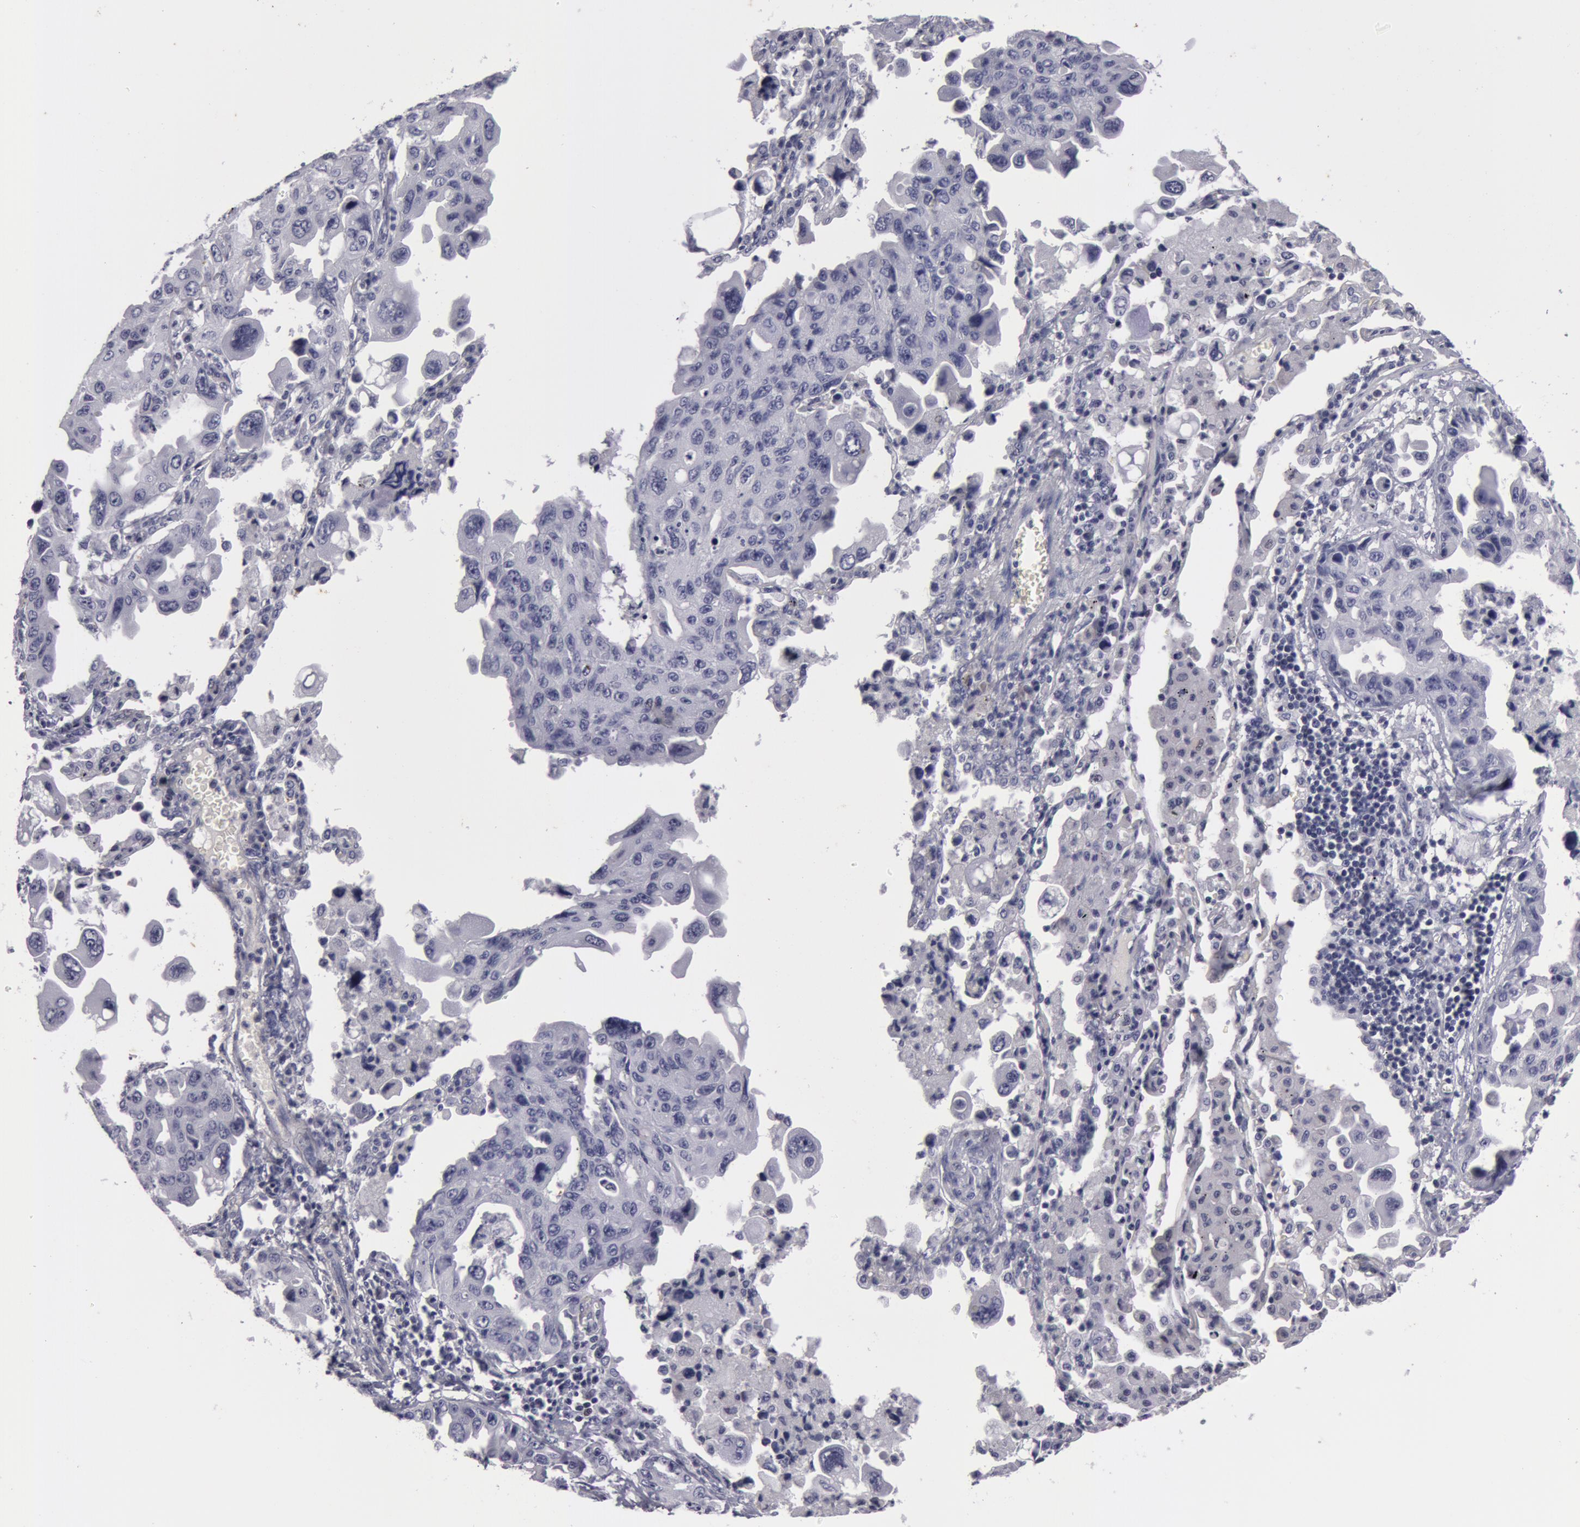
{"staining": {"intensity": "negative", "quantity": "none", "location": "none"}, "tissue": "lung cancer", "cell_type": "Tumor cells", "image_type": "cancer", "snomed": [{"axis": "morphology", "description": "Adenocarcinoma, NOS"}, {"axis": "topography", "description": "Lung"}], "caption": "A high-resolution micrograph shows immunohistochemistry staining of lung cancer (adenocarcinoma), which reveals no significant staining in tumor cells.", "gene": "NLGN4X", "patient": {"sex": "male", "age": 64}}